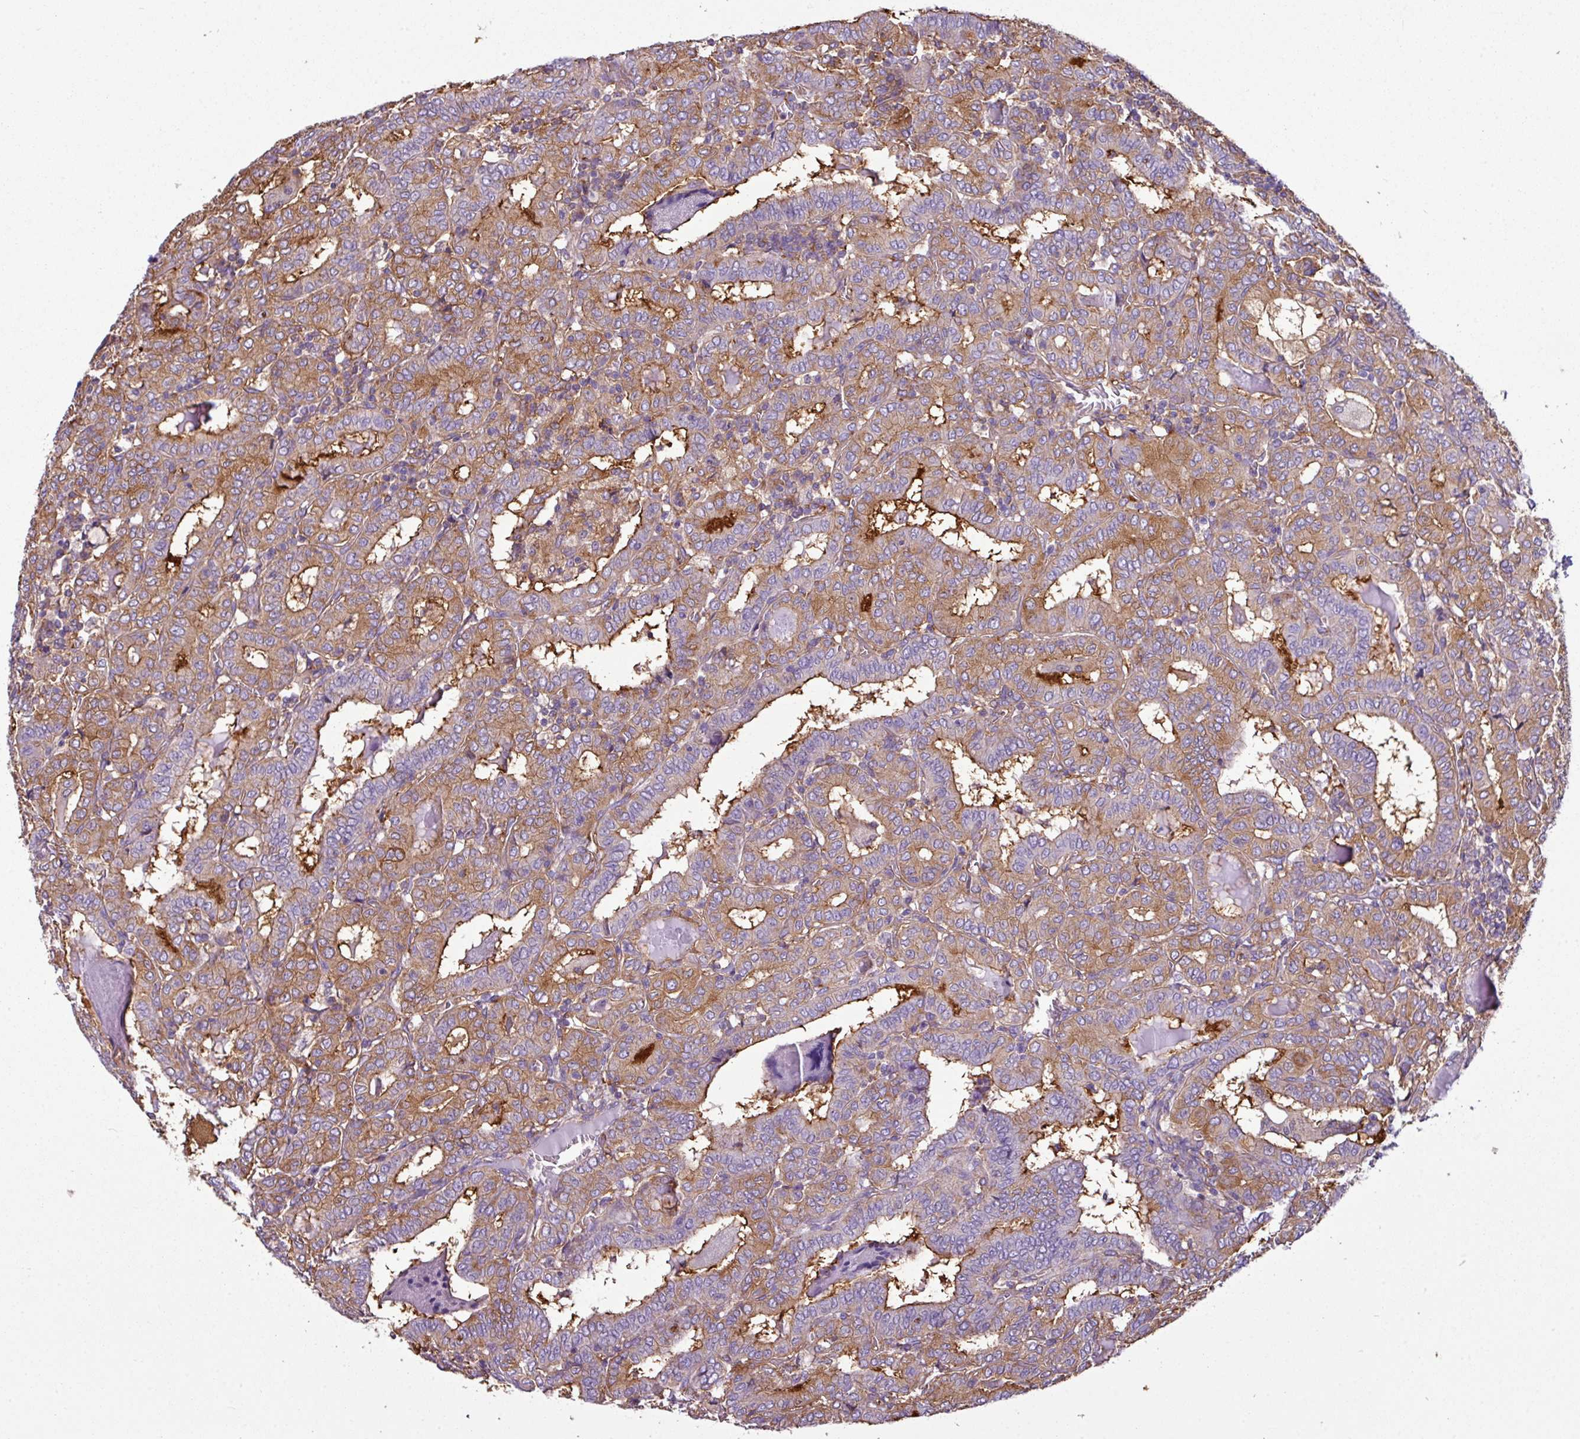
{"staining": {"intensity": "moderate", "quantity": "25%-75%", "location": "cytoplasmic/membranous"}, "tissue": "thyroid cancer", "cell_type": "Tumor cells", "image_type": "cancer", "snomed": [{"axis": "morphology", "description": "Papillary adenocarcinoma, NOS"}, {"axis": "topography", "description": "Thyroid gland"}], "caption": "Immunohistochemical staining of thyroid cancer exhibits moderate cytoplasmic/membranous protein expression in about 25%-75% of tumor cells.", "gene": "XNDC1N", "patient": {"sex": "female", "age": 72}}